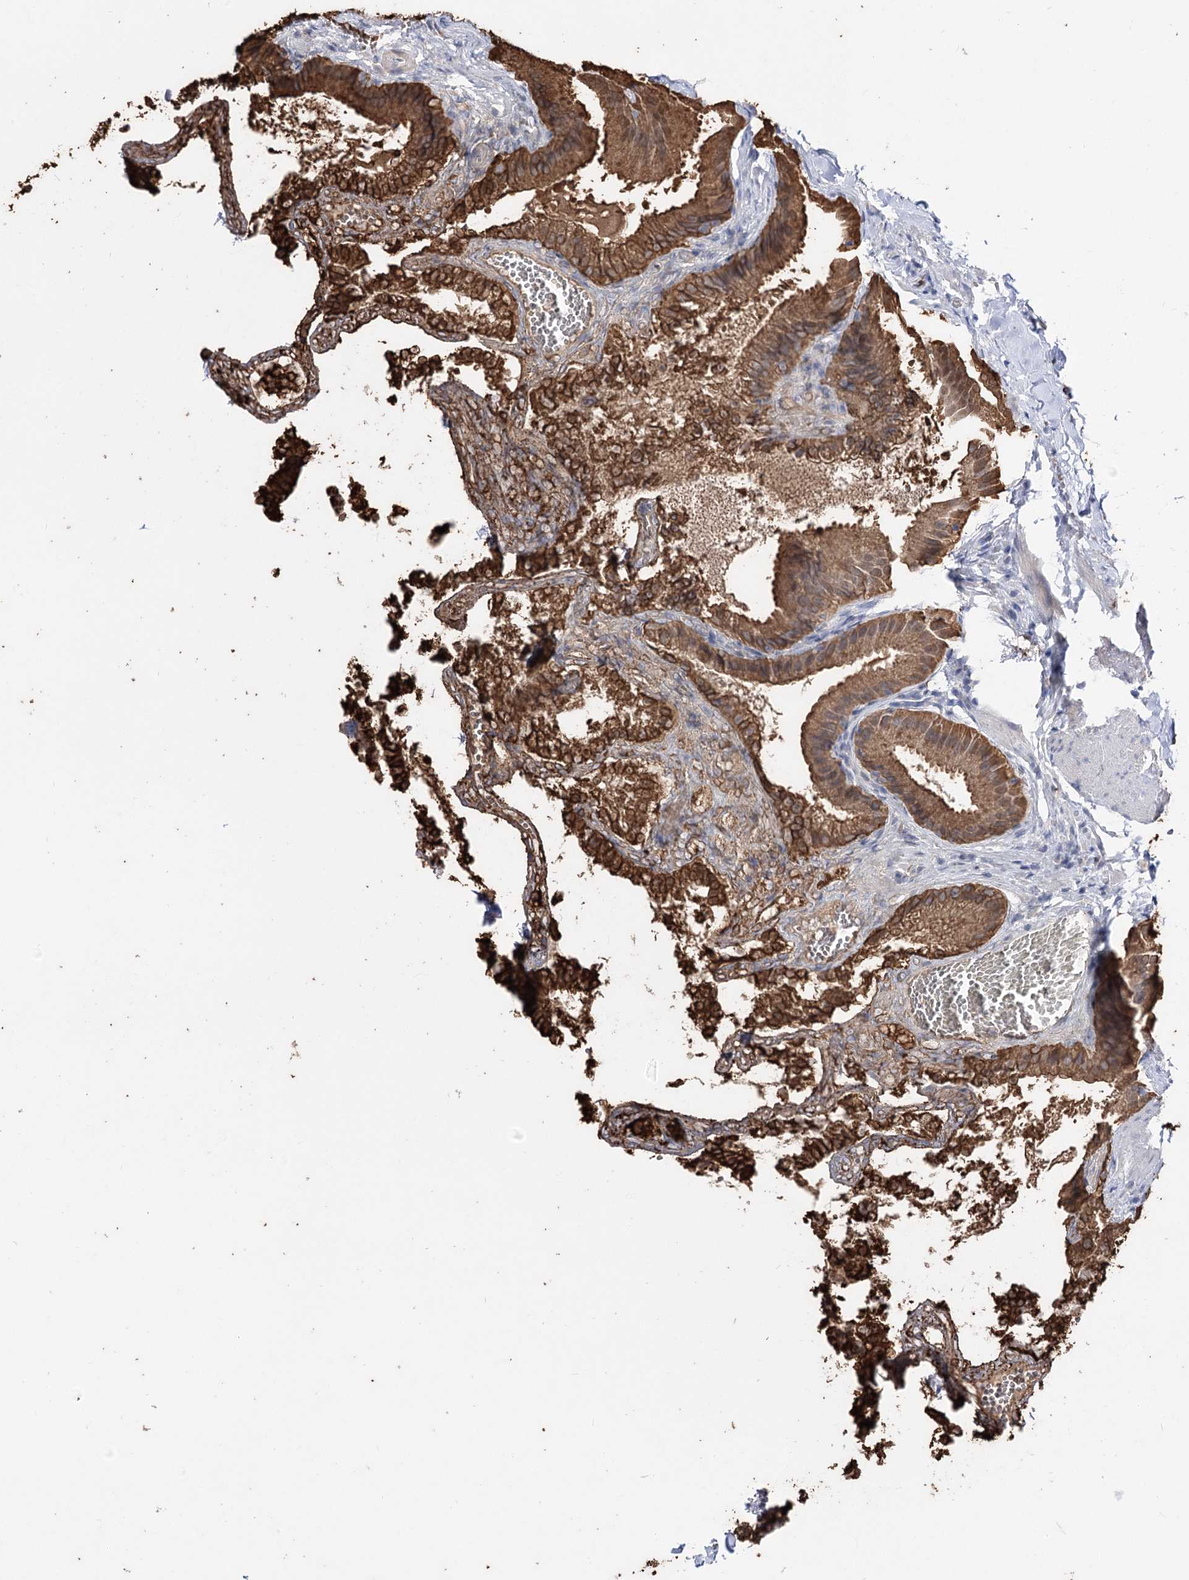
{"staining": {"intensity": "strong", "quantity": ">75%", "location": "cytoplasmic/membranous"}, "tissue": "gallbladder", "cell_type": "Glandular cells", "image_type": "normal", "snomed": [{"axis": "morphology", "description": "Normal tissue, NOS"}, {"axis": "topography", "description": "Gallbladder"}], "caption": "Immunohistochemistry (IHC) of benign gallbladder reveals high levels of strong cytoplasmic/membranous expression in about >75% of glandular cells. Using DAB (3,3'-diaminobenzidine) (brown) and hematoxylin (blue) stains, captured at high magnification using brightfield microscopy.", "gene": "UGP2", "patient": {"sex": "male", "age": 38}}